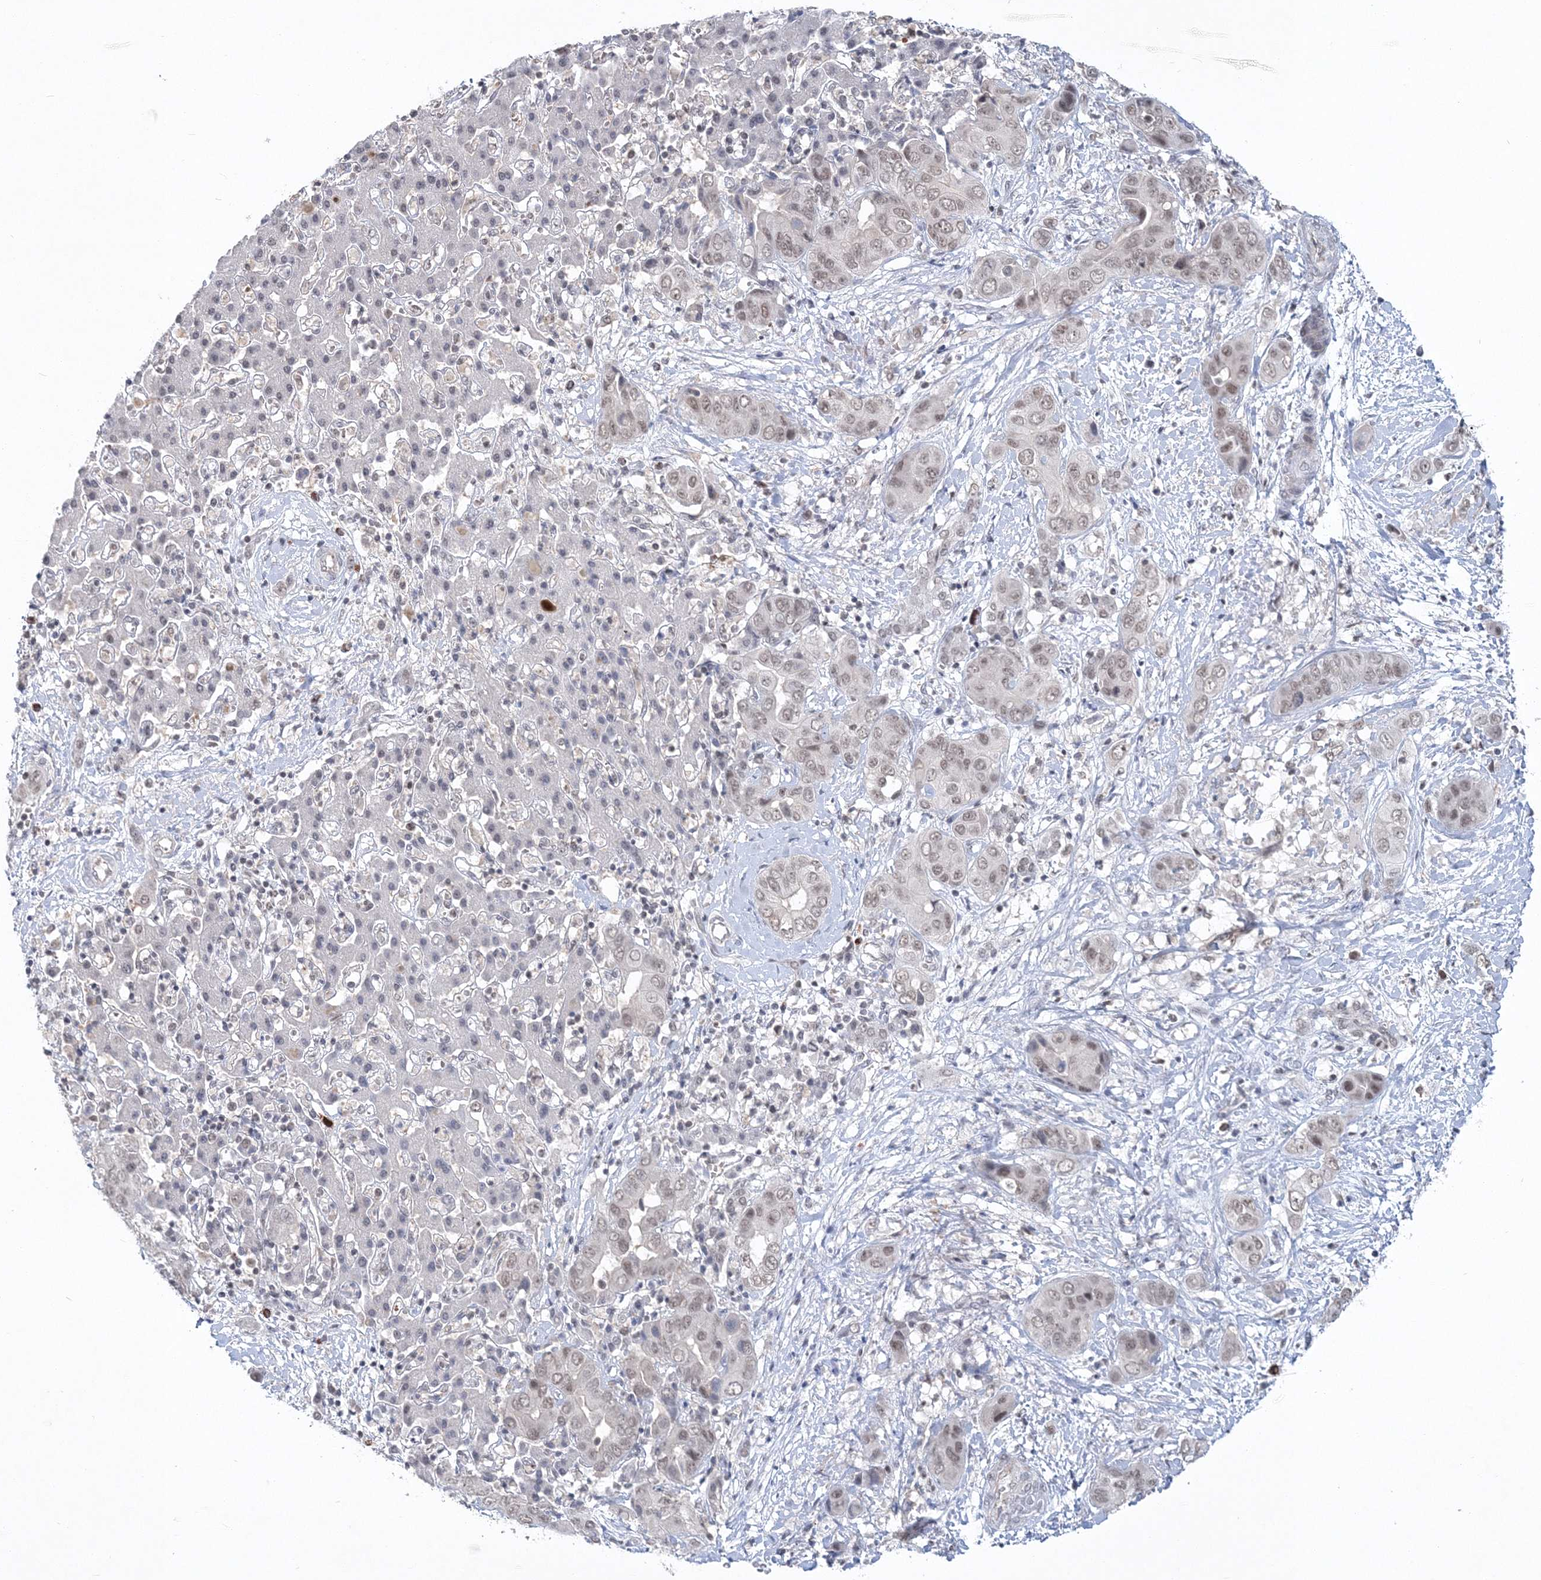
{"staining": {"intensity": "weak", "quantity": ">75%", "location": "nuclear"}, "tissue": "liver cancer", "cell_type": "Tumor cells", "image_type": "cancer", "snomed": [{"axis": "morphology", "description": "Cholangiocarcinoma"}, {"axis": "topography", "description": "Liver"}], "caption": "Immunohistochemistry (DAB) staining of cholangiocarcinoma (liver) reveals weak nuclear protein positivity in about >75% of tumor cells. The staining was performed using DAB to visualize the protein expression in brown, while the nuclei were stained in blue with hematoxylin (Magnification: 20x).", "gene": "PDS5A", "patient": {"sex": "female", "age": 52}}